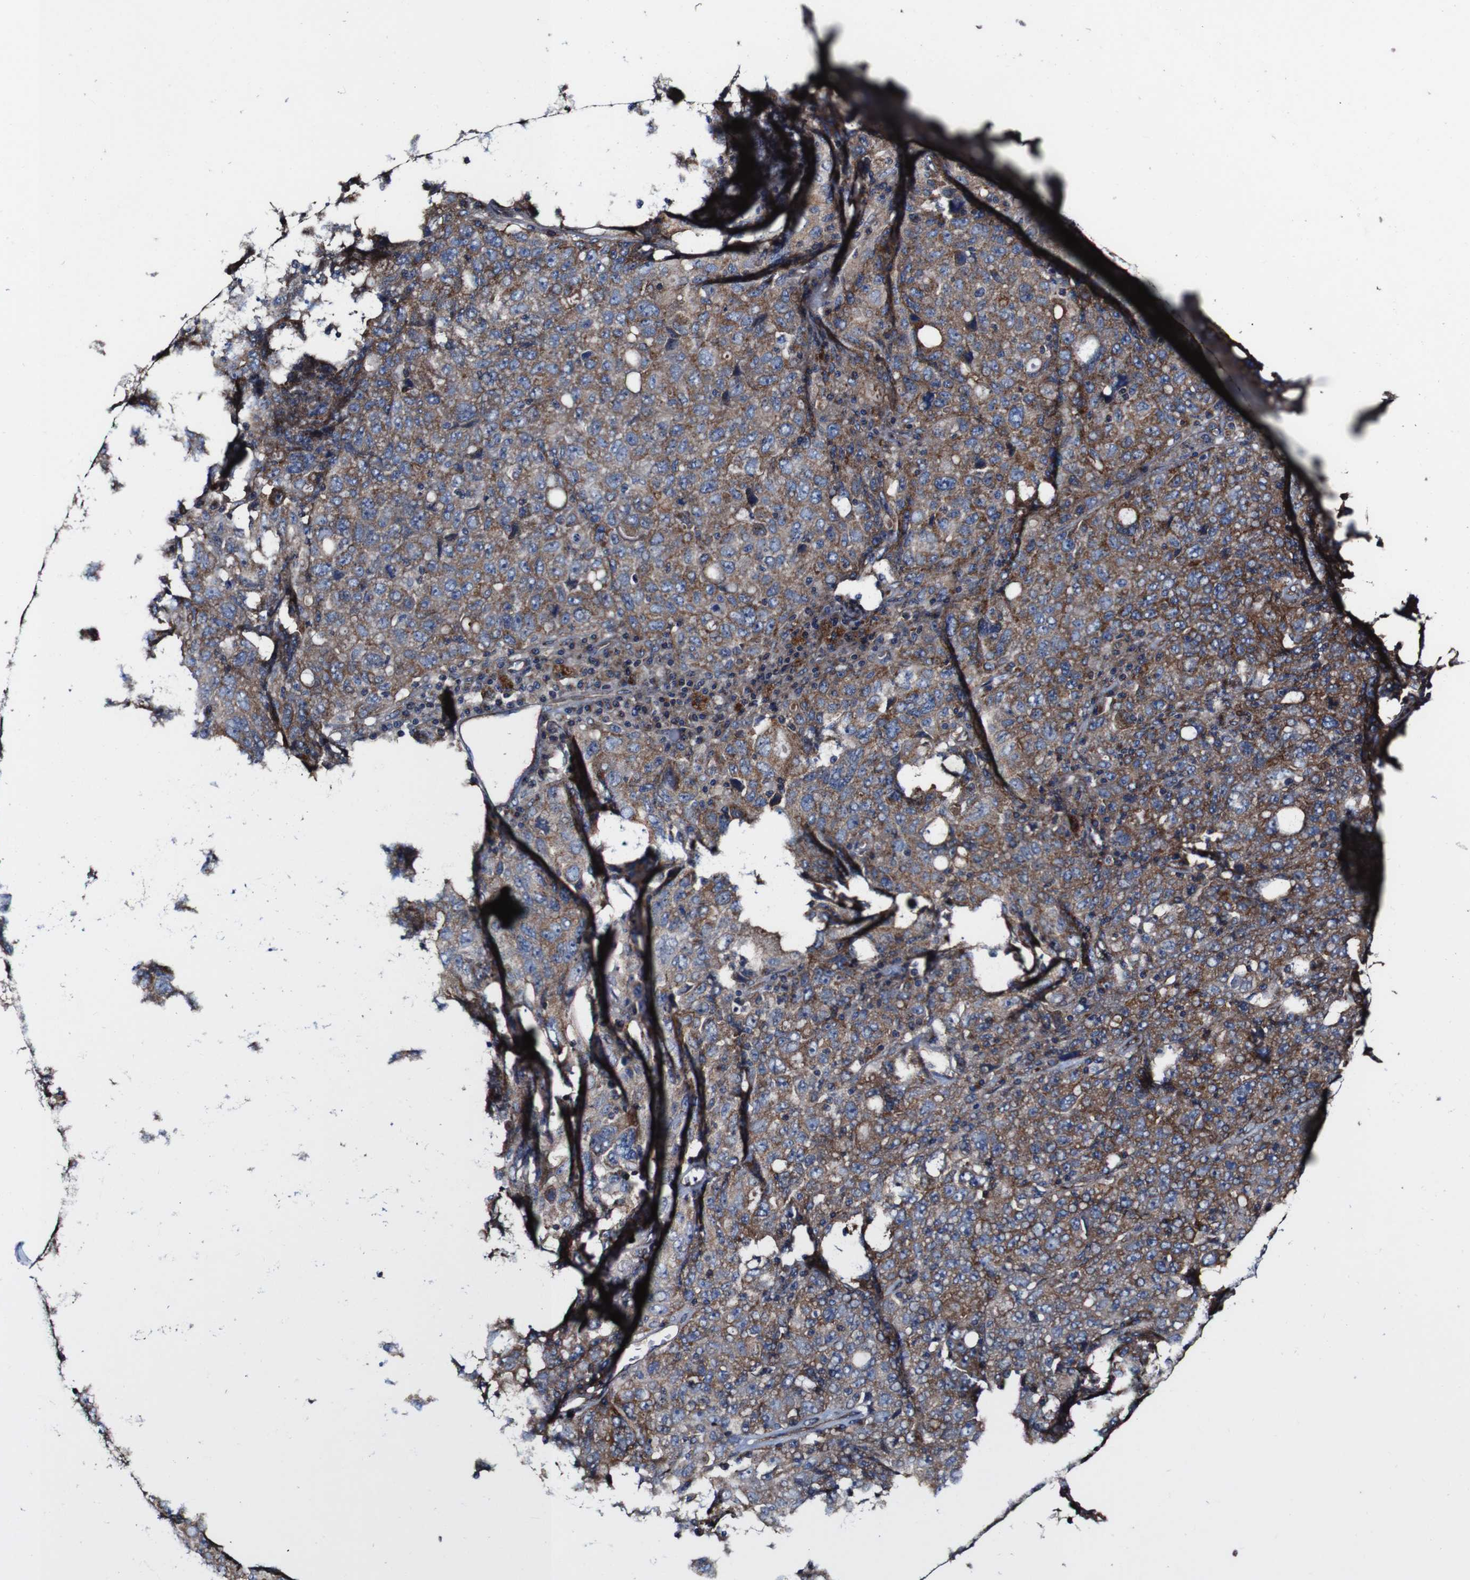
{"staining": {"intensity": "moderate", "quantity": "25%-75%", "location": "cytoplasmic/membranous"}, "tissue": "ovarian cancer", "cell_type": "Tumor cells", "image_type": "cancer", "snomed": [{"axis": "morphology", "description": "Carcinoma, endometroid"}, {"axis": "topography", "description": "Ovary"}], "caption": "An immunohistochemistry photomicrograph of tumor tissue is shown. Protein staining in brown highlights moderate cytoplasmic/membranous positivity in ovarian cancer (endometroid carcinoma) within tumor cells.", "gene": "CSF1R", "patient": {"sex": "female", "age": 62}}